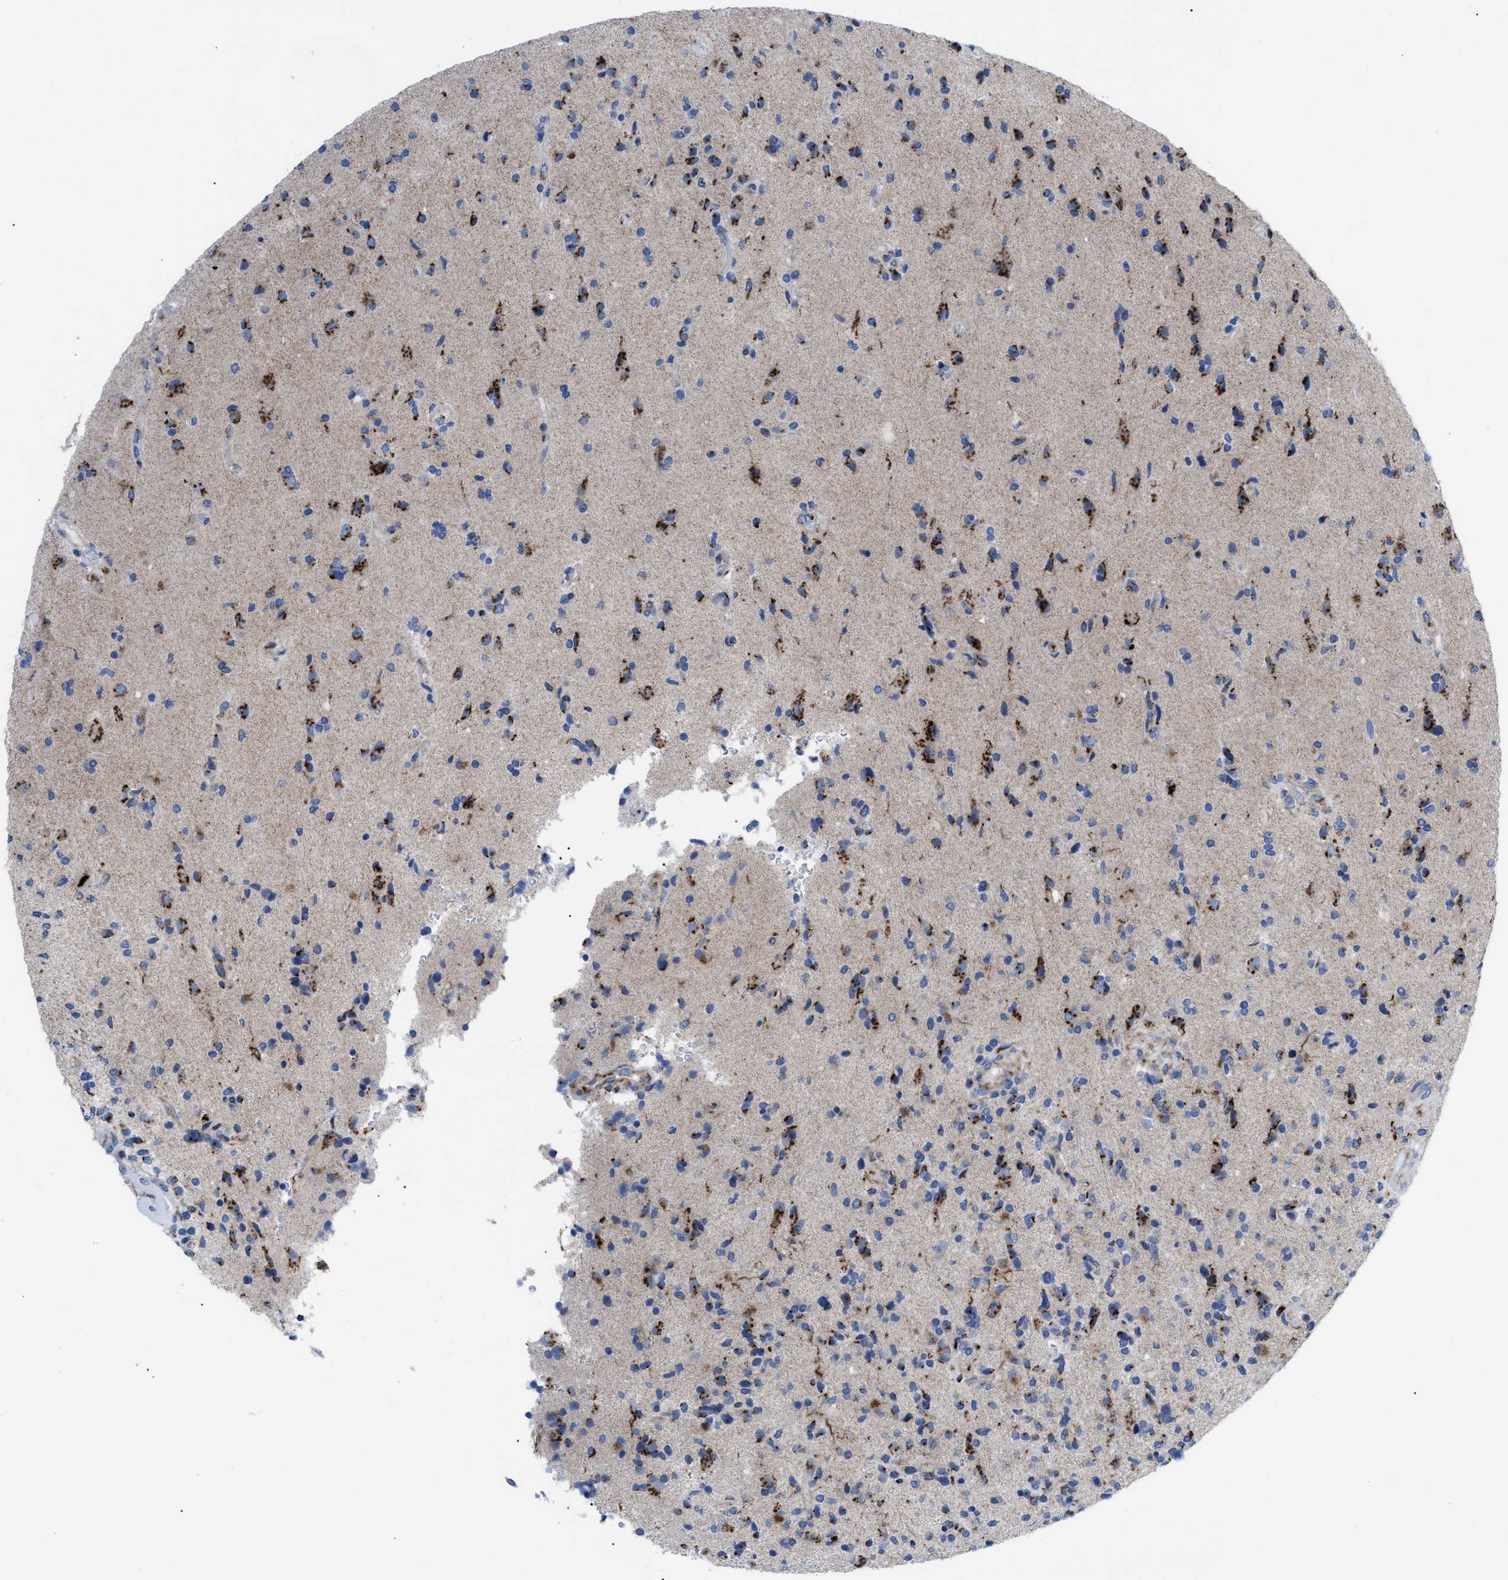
{"staining": {"intensity": "moderate", "quantity": "25%-75%", "location": "cytoplasmic/membranous"}, "tissue": "glioma", "cell_type": "Tumor cells", "image_type": "cancer", "snomed": [{"axis": "morphology", "description": "Glioma, malignant, High grade"}, {"axis": "topography", "description": "Brain"}], "caption": "Moderate cytoplasmic/membranous expression for a protein is present in about 25%-75% of tumor cells of malignant high-grade glioma using immunohistochemistry (IHC).", "gene": "TMEM17", "patient": {"sex": "male", "age": 72}}